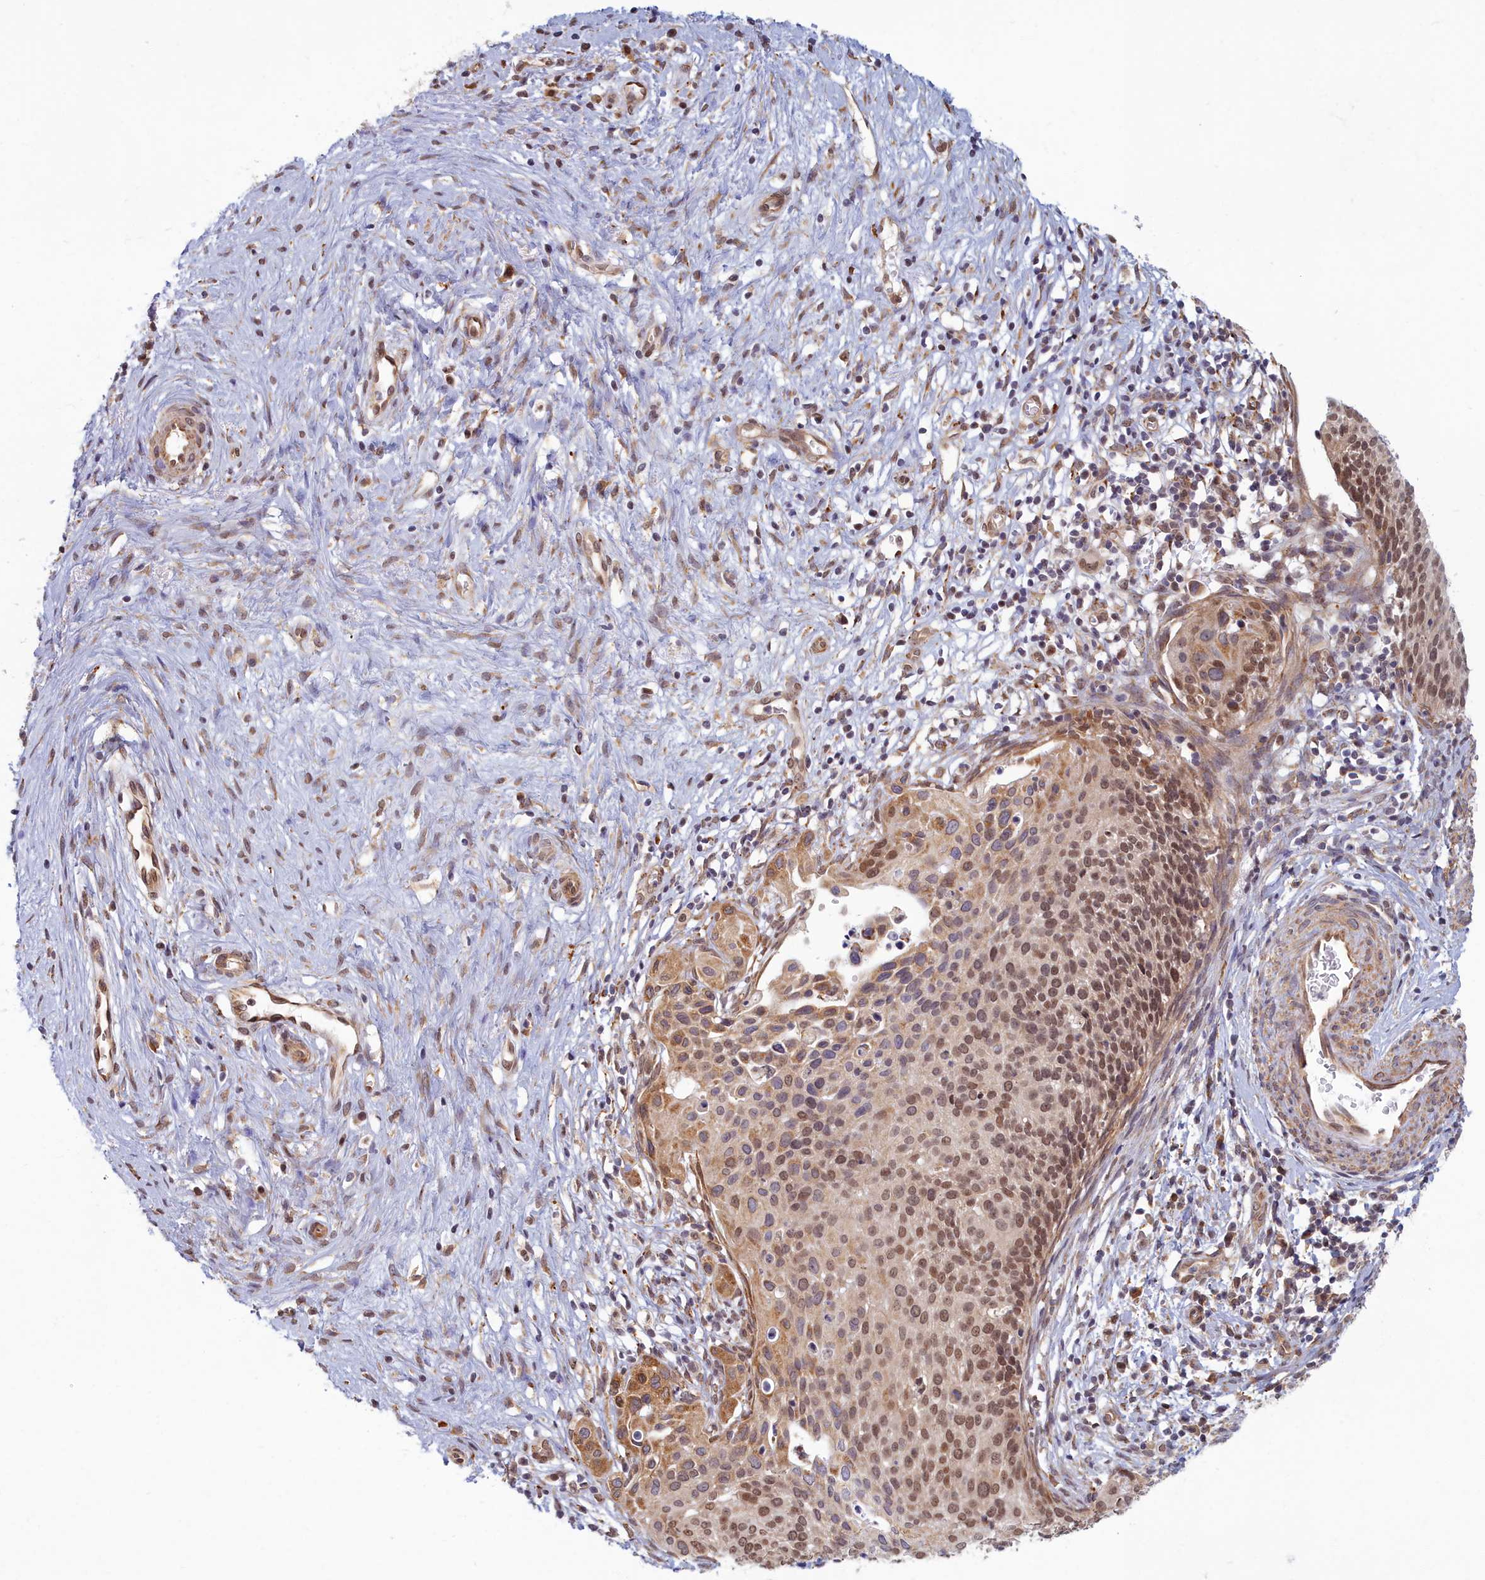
{"staining": {"intensity": "moderate", "quantity": ">75%", "location": "nuclear"}, "tissue": "cervical cancer", "cell_type": "Tumor cells", "image_type": "cancer", "snomed": [{"axis": "morphology", "description": "Squamous cell carcinoma, NOS"}, {"axis": "topography", "description": "Cervix"}], "caption": "Protein staining by IHC demonstrates moderate nuclear expression in approximately >75% of tumor cells in squamous cell carcinoma (cervical).", "gene": "MAK16", "patient": {"sex": "female", "age": 44}}